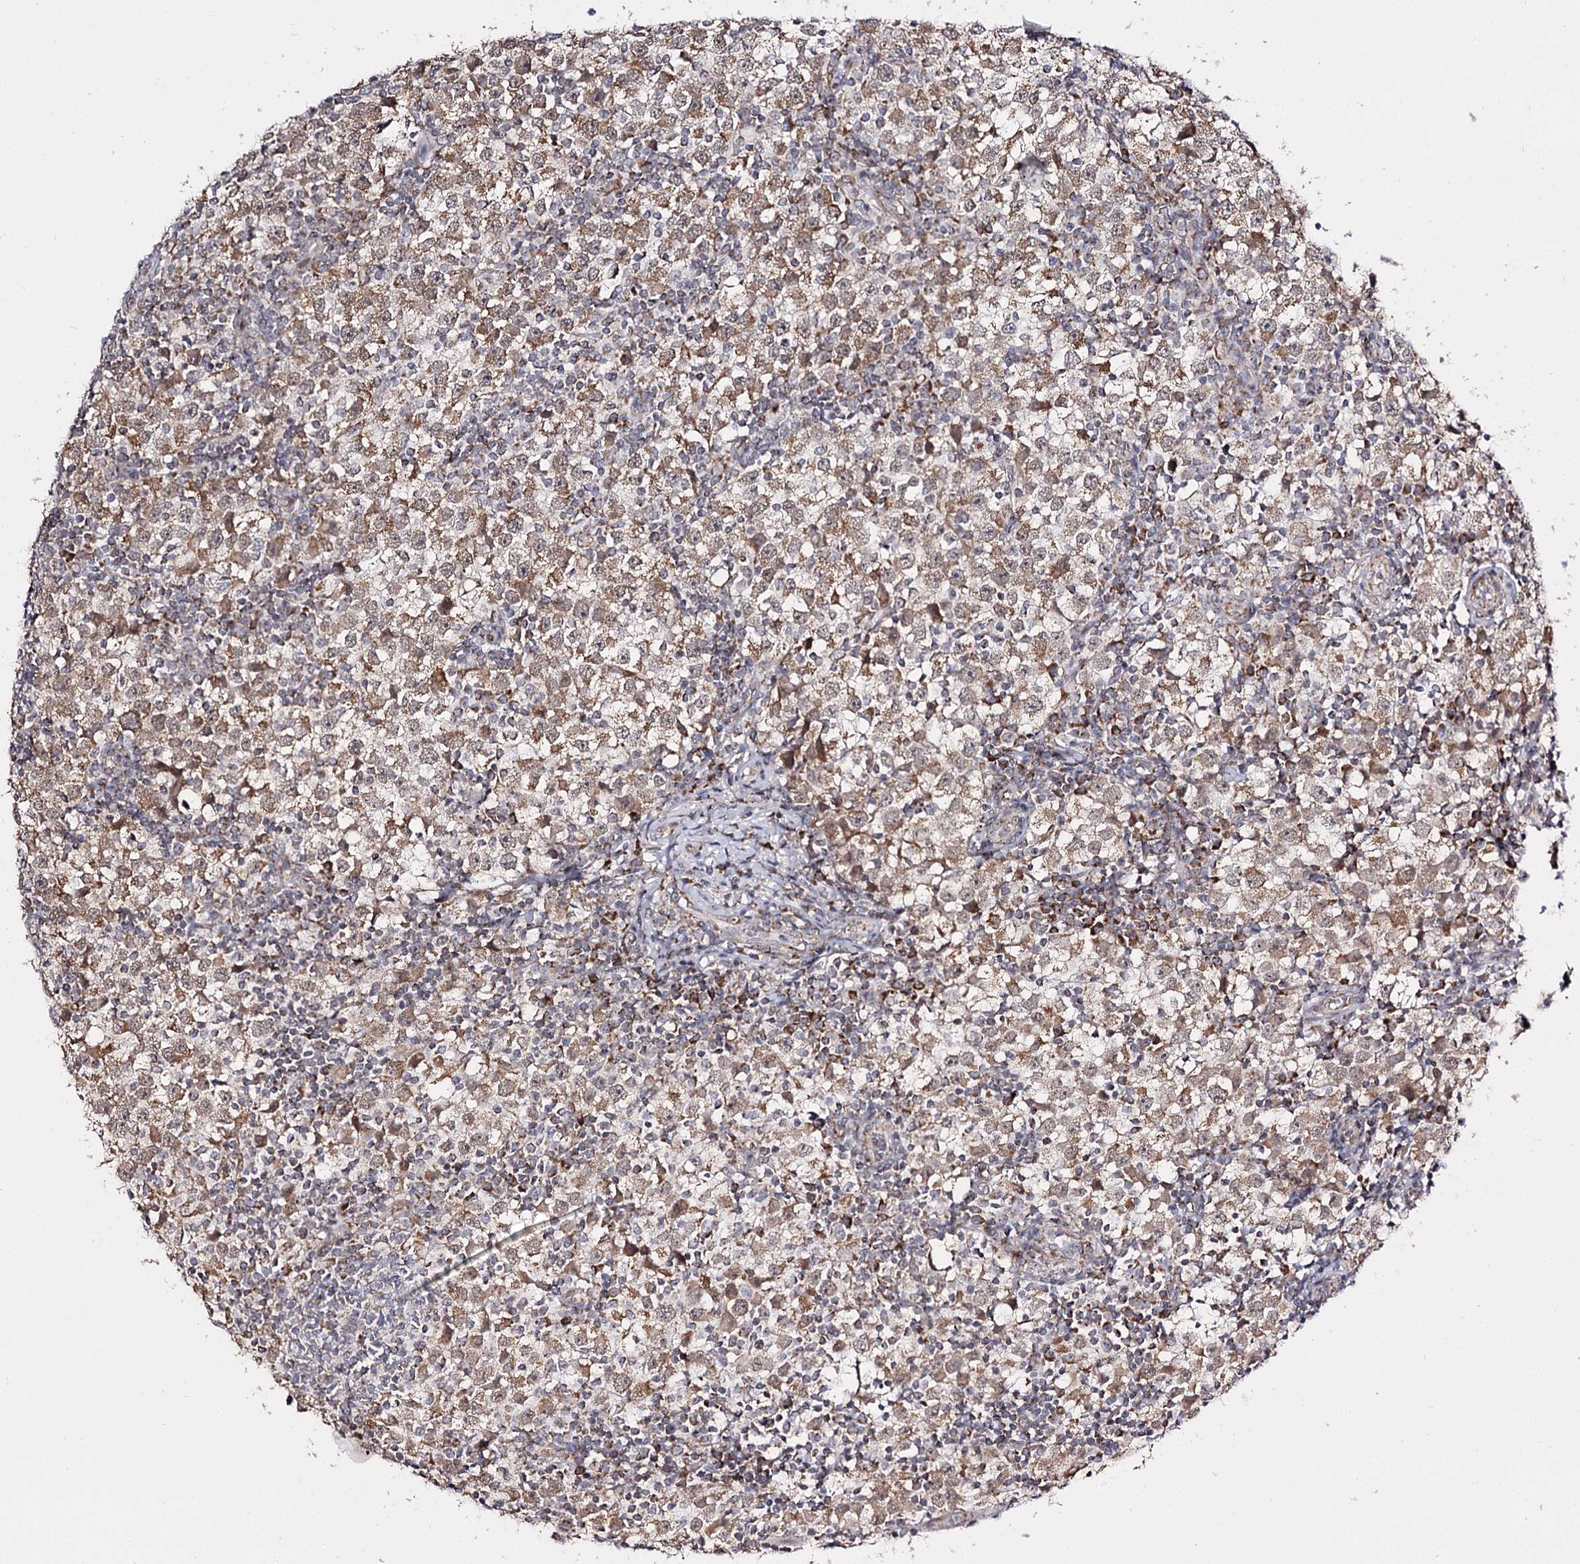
{"staining": {"intensity": "weak", "quantity": ">75%", "location": "cytoplasmic/membranous"}, "tissue": "testis cancer", "cell_type": "Tumor cells", "image_type": "cancer", "snomed": [{"axis": "morphology", "description": "Seminoma, NOS"}, {"axis": "topography", "description": "Testis"}], "caption": "This is a micrograph of immunohistochemistry staining of testis cancer, which shows weak expression in the cytoplasmic/membranous of tumor cells.", "gene": "CBR4", "patient": {"sex": "male", "age": 65}}